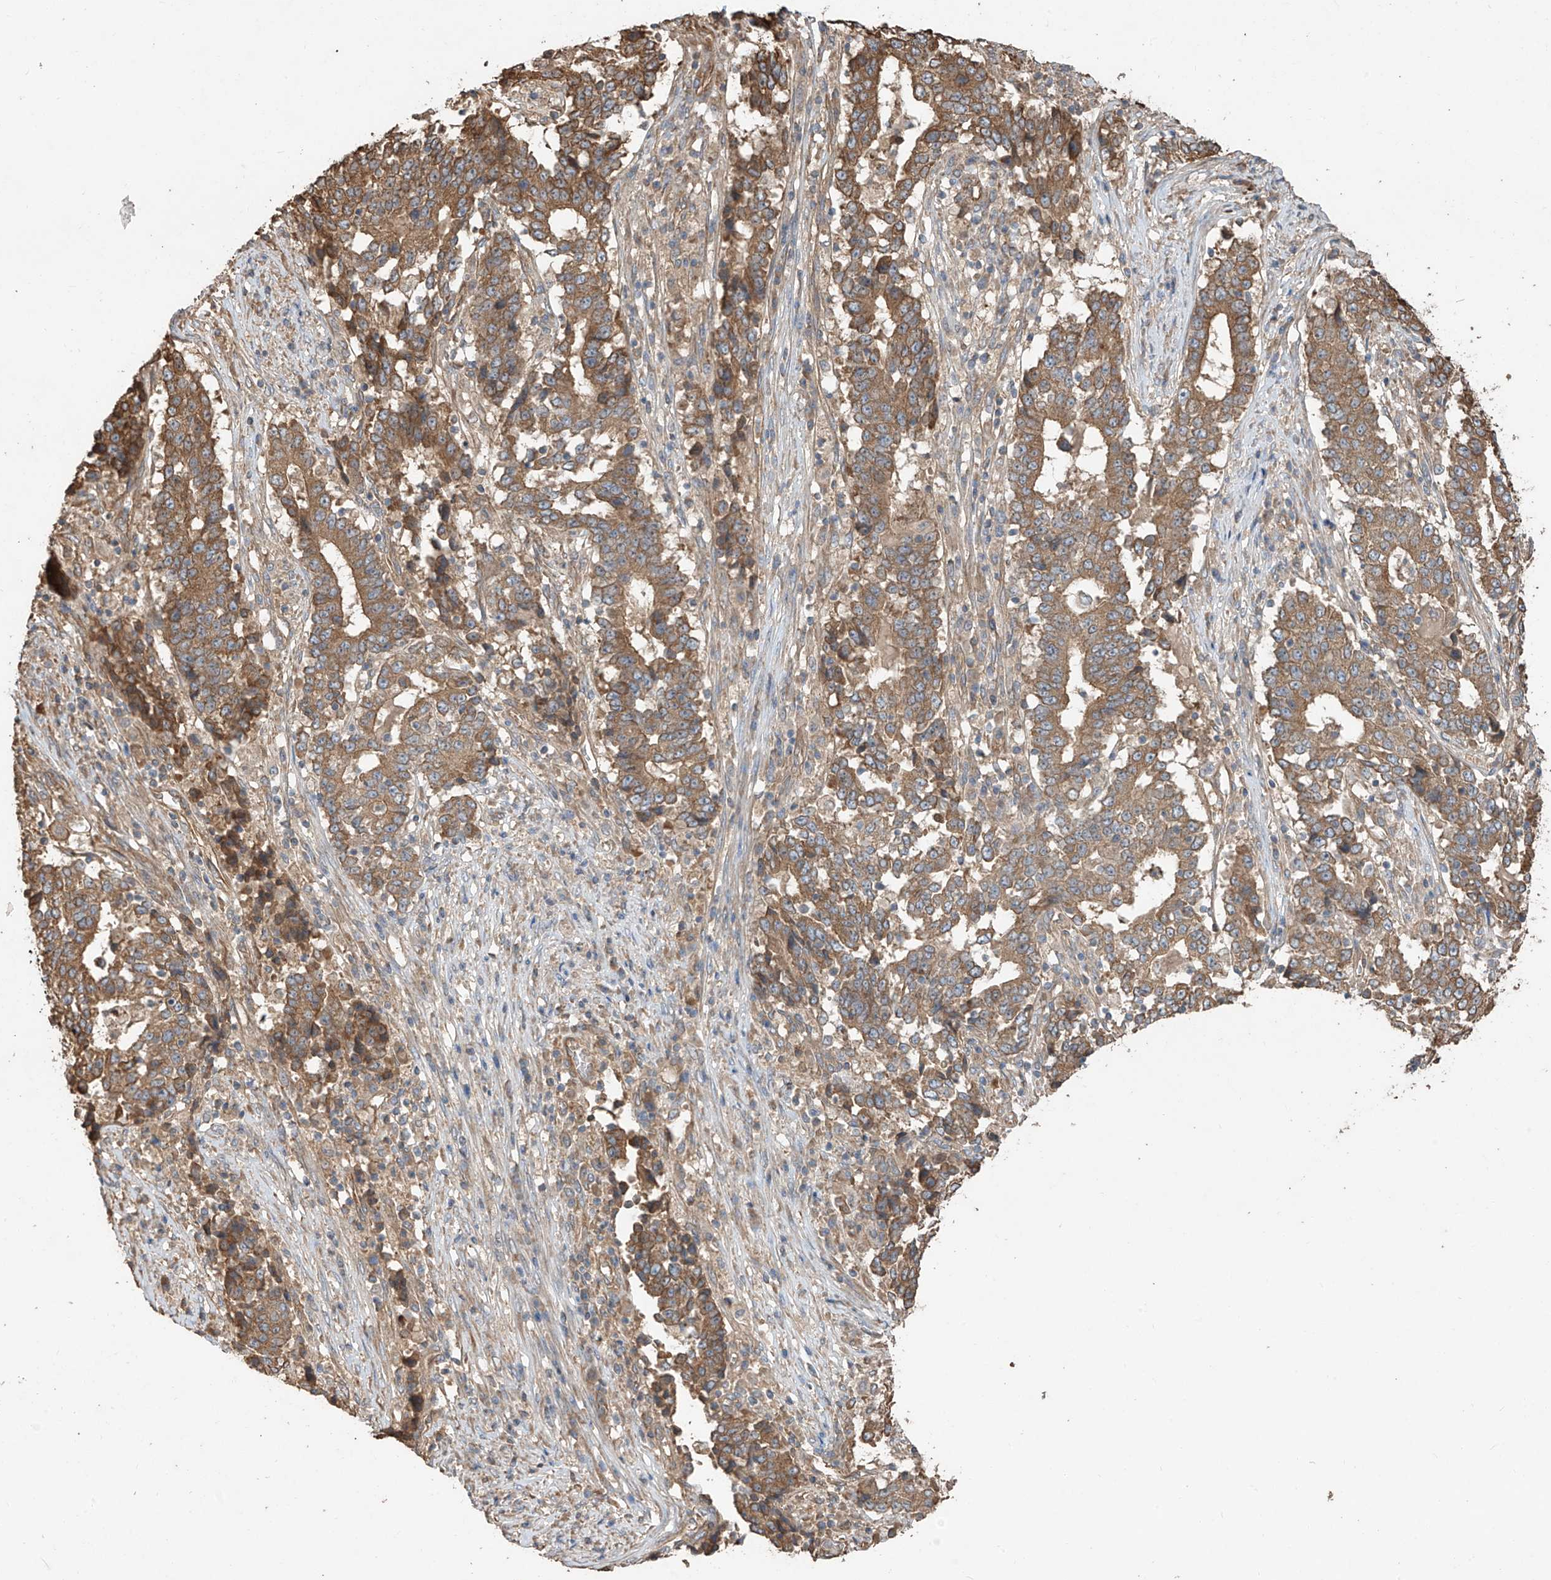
{"staining": {"intensity": "moderate", "quantity": ">75%", "location": "cytoplasmic/membranous"}, "tissue": "stomach cancer", "cell_type": "Tumor cells", "image_type": "cancer", "snomed": [{"axis": "morphology", "description": "Adenocarcinoma, NOS"}, {"axis": "topography", "description": "Stomach"}], "caption": "Stomach adenocarcinoma stained with a brown dye displays moderate cytoplasmic/membranous positive expression in approximately >75% of tumor cells.", "gene": "AGBL5", "patient": {"sex": "male", "age": 59}}